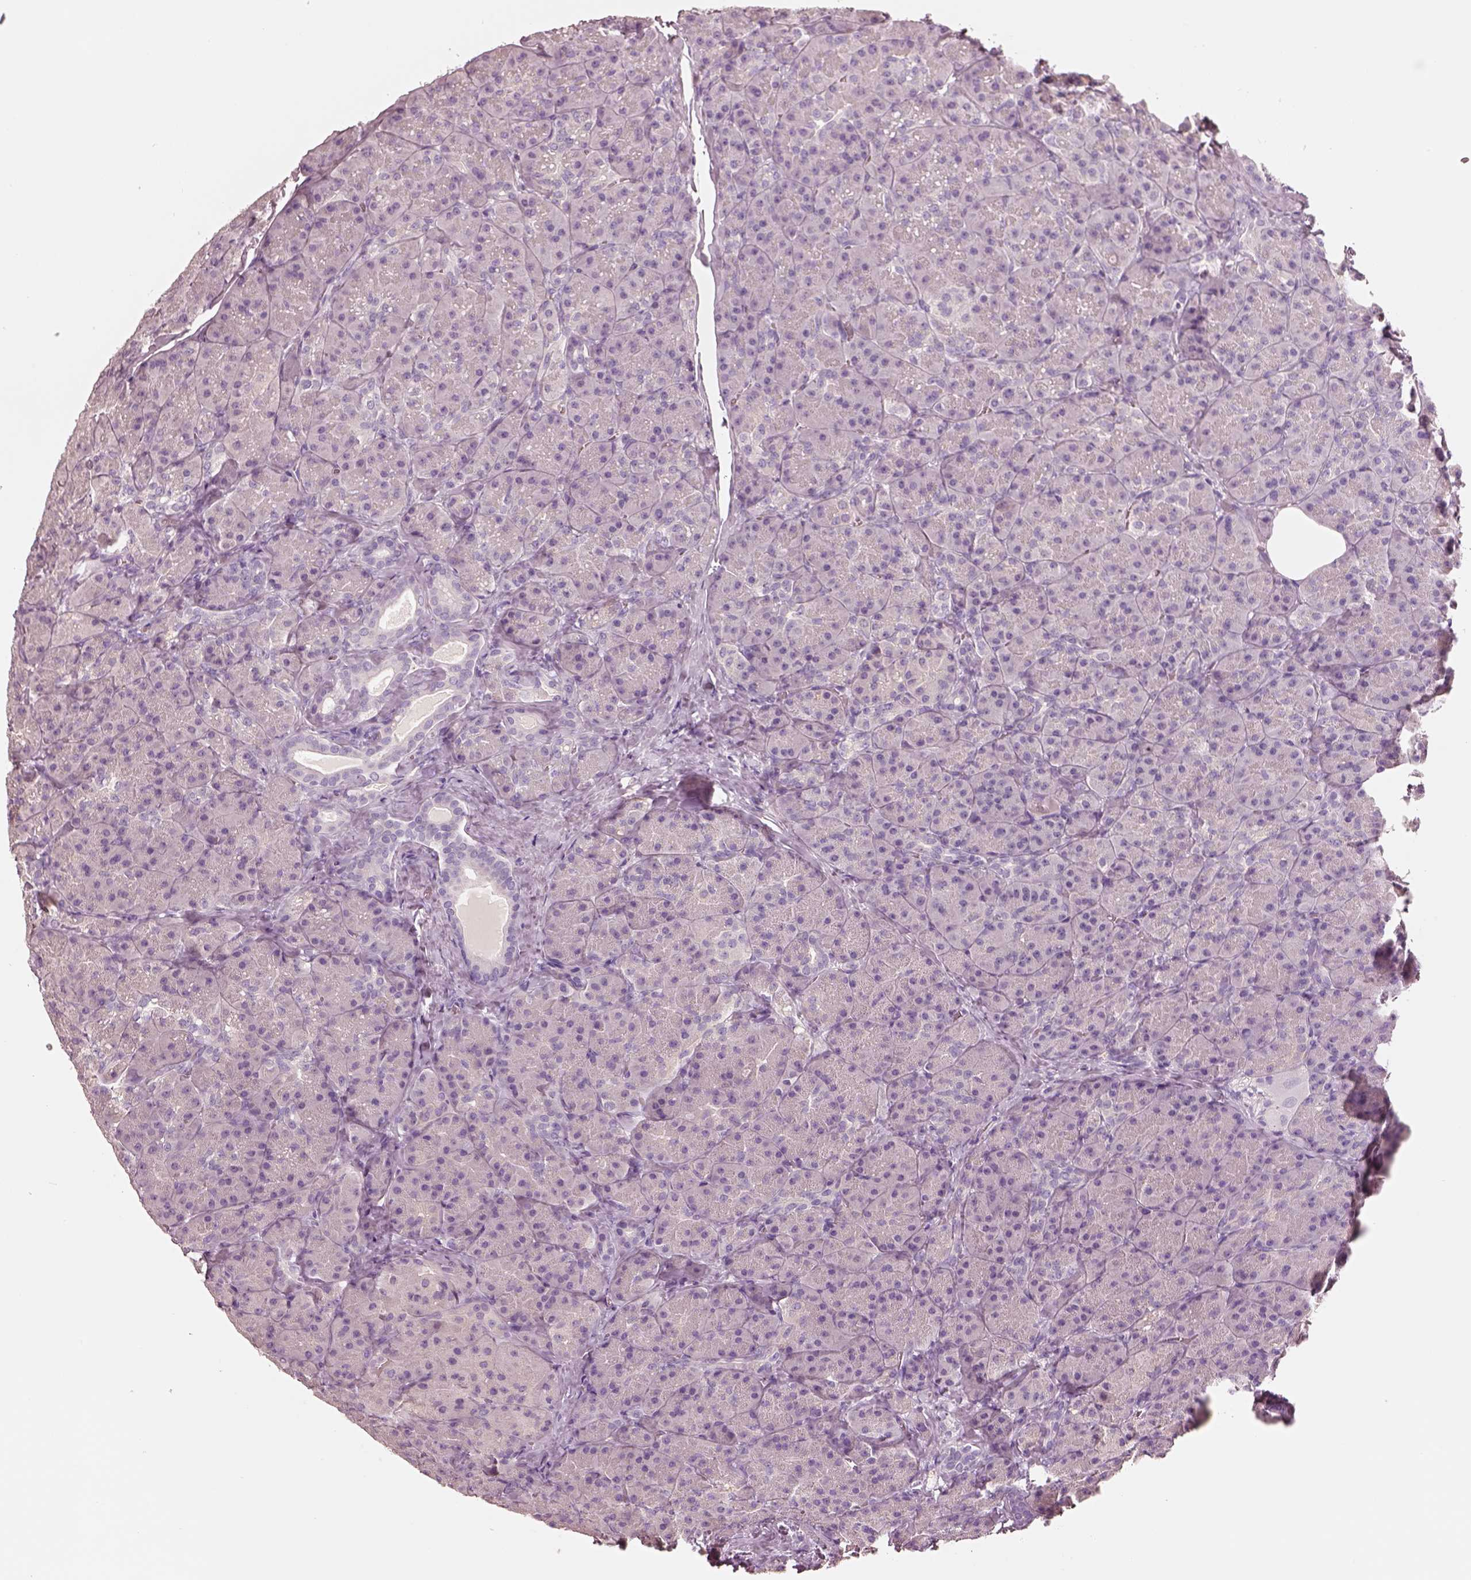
{"staining": {"intensity": "negative", "quantity": "none", "location": "none"}, "tissue": "pancreas", "cell_type": "Exocrine glandular cells", "image_type": "normal", "snomed": [{"axis": "morphology", "description": "Normal tissue, NOS"}, {"axis": "topography", "description": "Pancreas"}], "caption": "DAB immunohistochemical staining of benign pancreas reveals no significant positivity in exocrine glandular cells. Brightfield microscopy of immunohistochemistry (IHC) stained with DAB (brown) and hematoxylin (blue), captured at high magnification.", "gene": "ELSPBP1", "patient": {"sex": "male", "age": 57}}